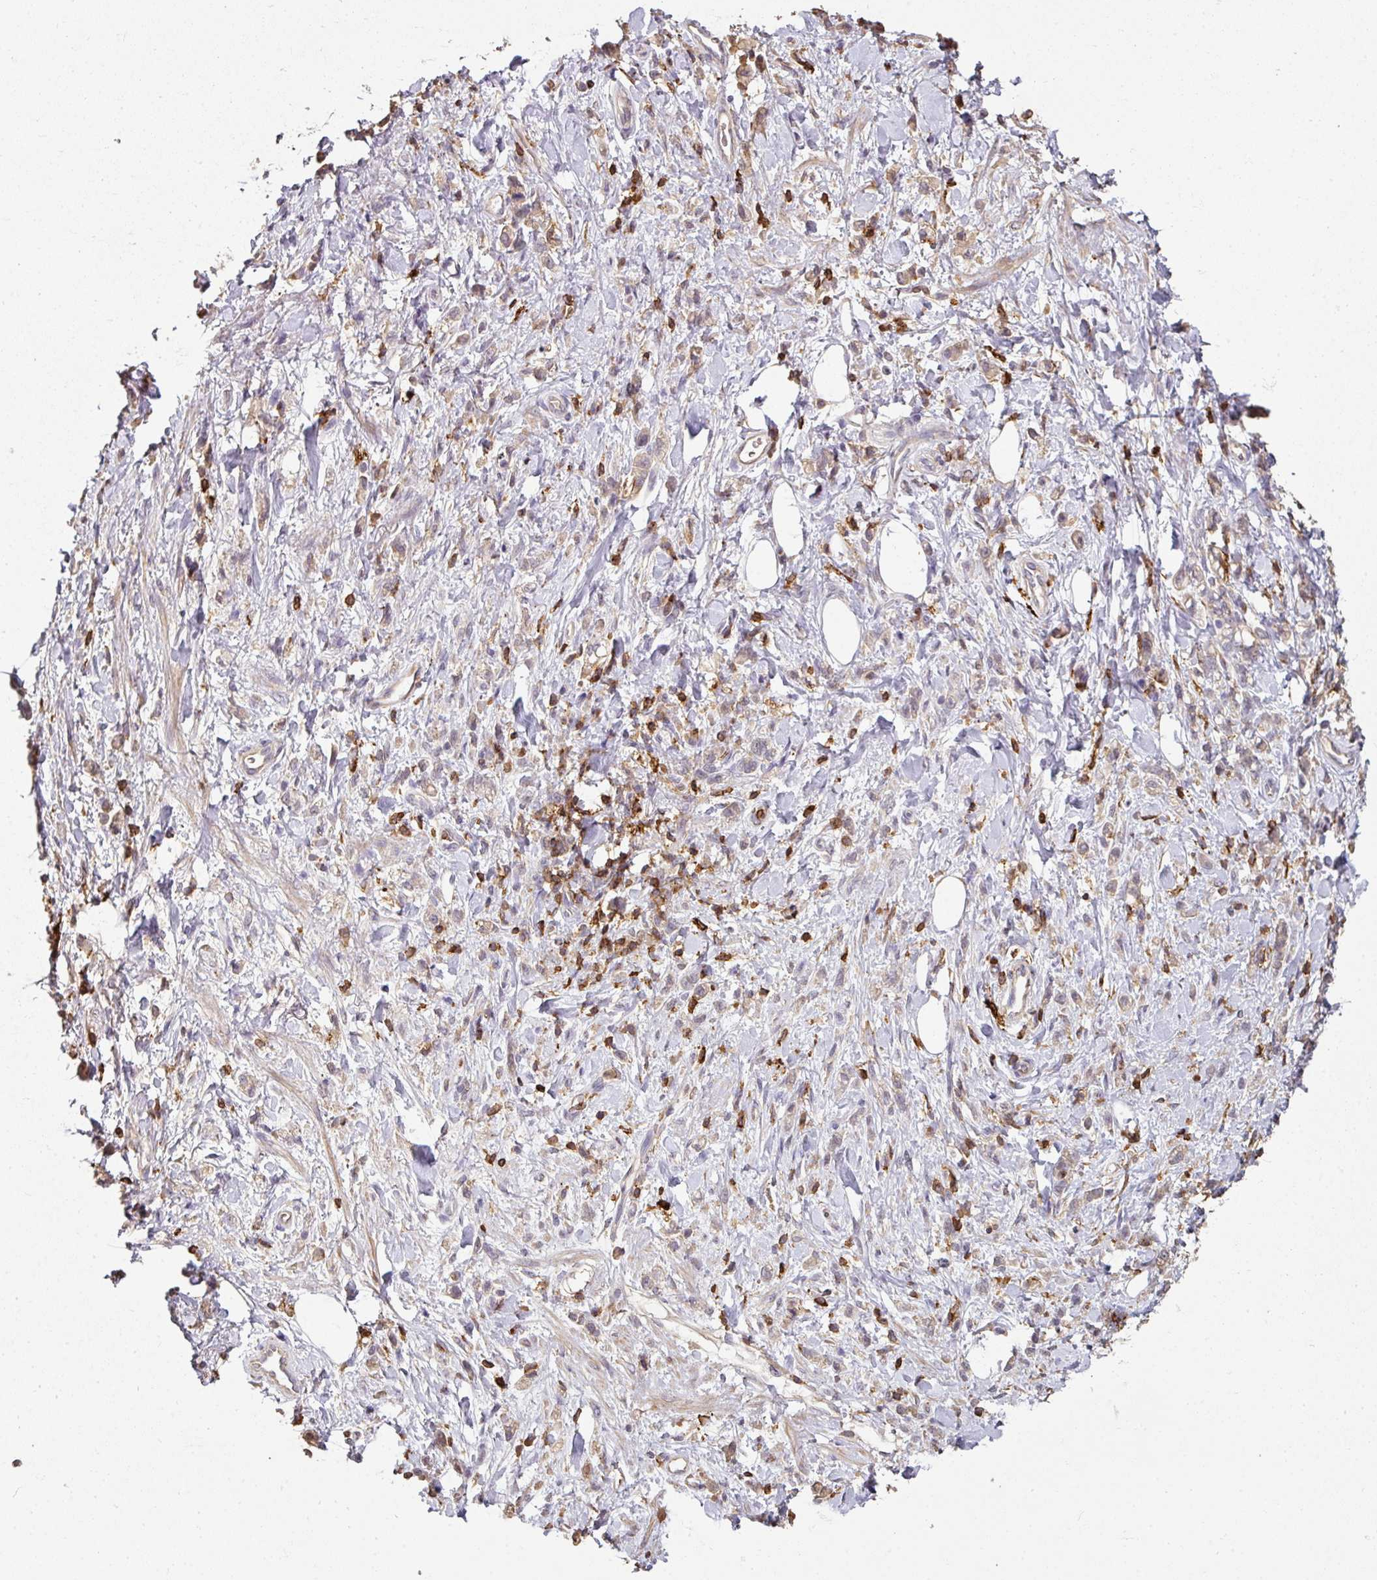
{"staining": {"intensity": "negative", "quantity": "none", "location": "none"}, "tissue": "stomach cancer", "cell_type": "Tumor cells", "image_type": "cancer", "snomed": [{"axis": "morphology", "description": "Adenocarcinoma, NOS"}, {"axis": "topography", "description": "Stomach"}], "caption": "Tumor cells are negative for brown protein staining in stomach adenocarcinoma.", "gene": "OLFML2B", "patient": {"sex": "male", "age": 77}}